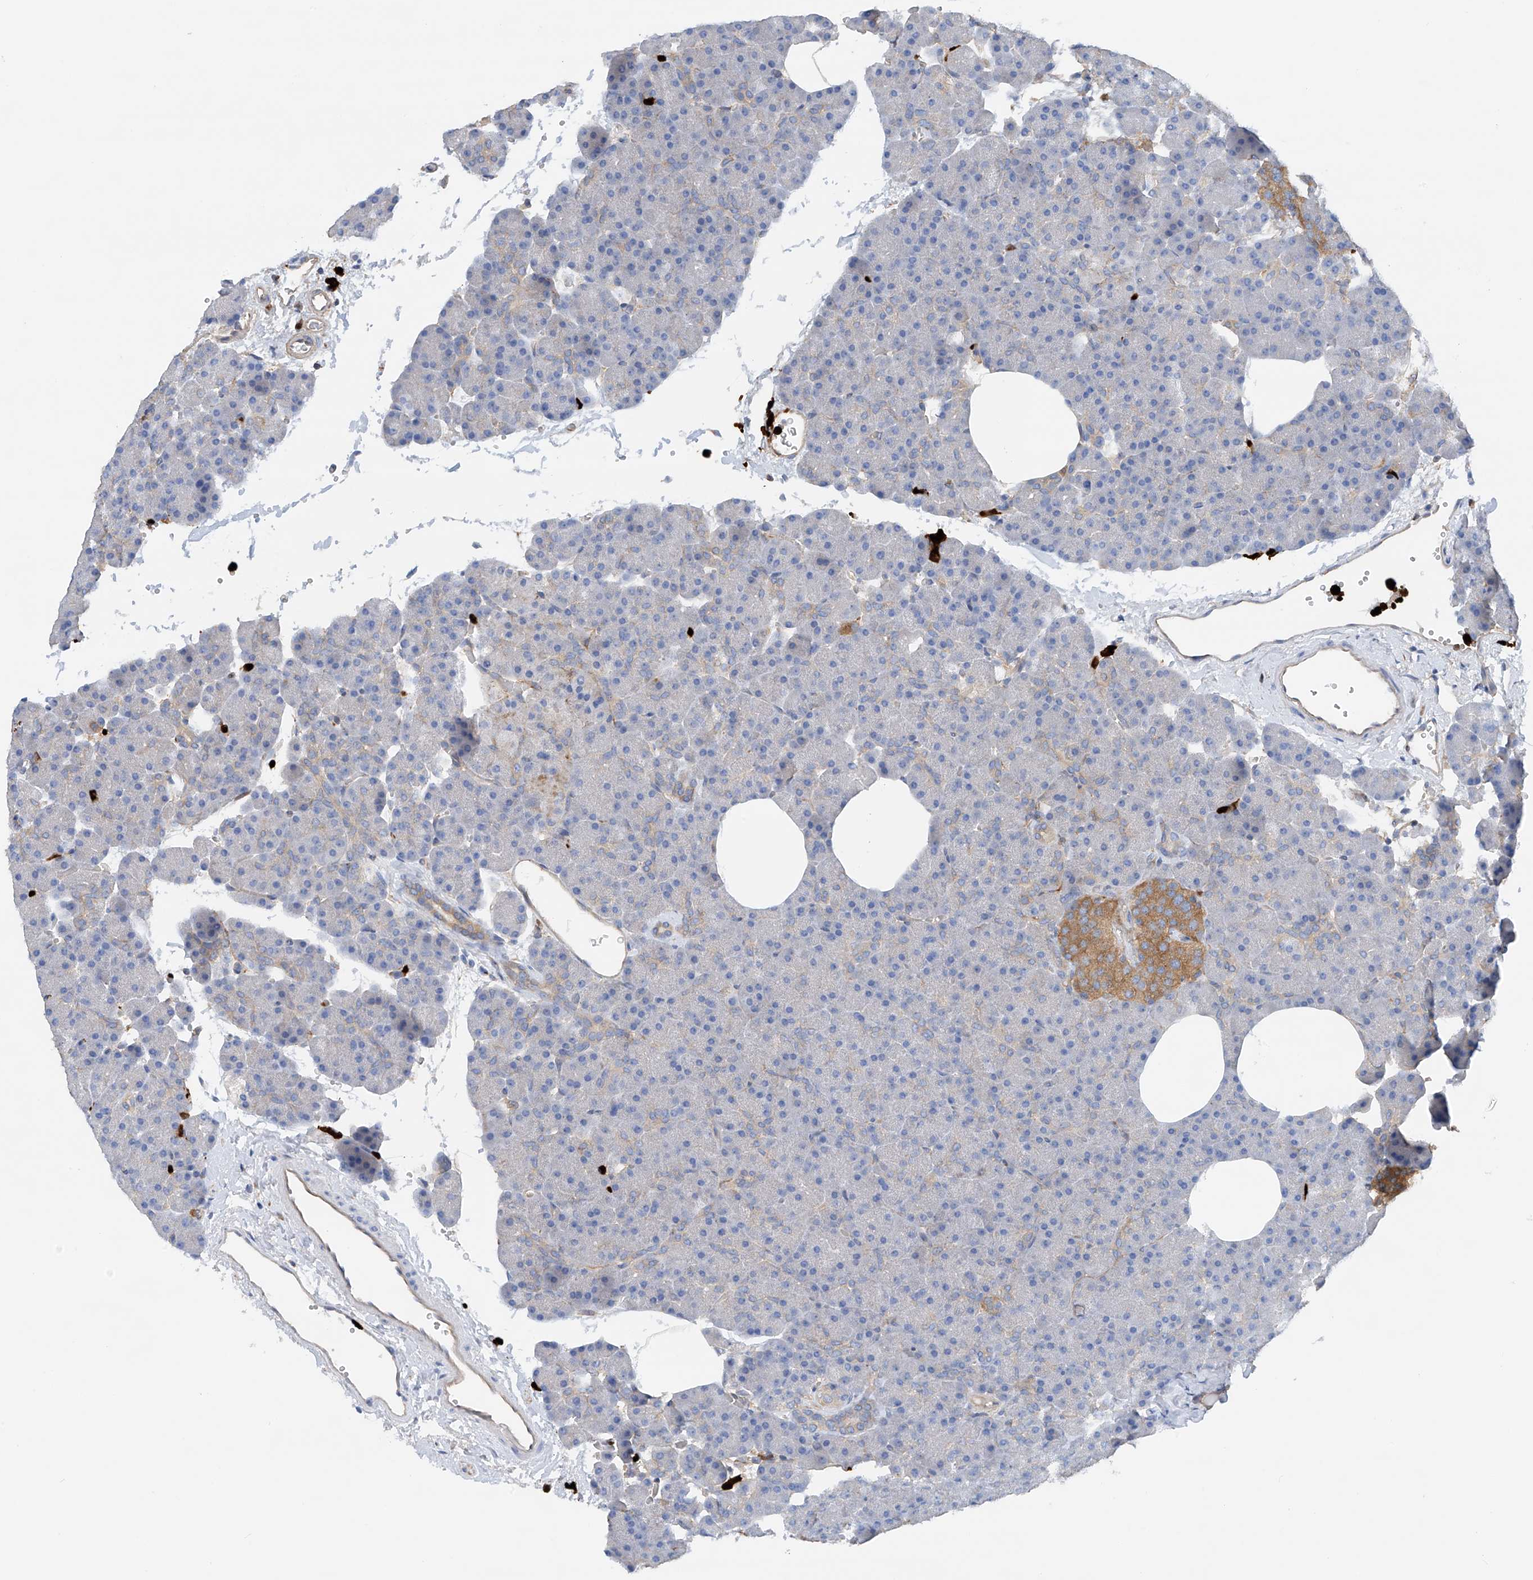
{"staining": {"intensity": "moderate", "quantity": "<25%", "location": "cytoplasmic/membranous"}, "tissue": "pancreas", "cell_type": "Exocrine glandular cells", "image_type": "normal", "snomed": [{"axis": "morphology", "description": "Normal tissue, NOS"}, {"axis": "morphology", "description": "Carcinoid, malignant, NOS"}, {"axis": "topography", "description": "Pancreas"}], "caption": "IHC image of benign pancreas: pancreas stained using immunohistochemistry (IHC) reveals low levels of moderate protein expression localized specifically in the cytoplasmic/membranous of exocrine glandular cells, appearing as a cytoplasmic/membranous brown color.", "gene": "PHACTR2", "patient": {"sex": "female", "age": 35}}